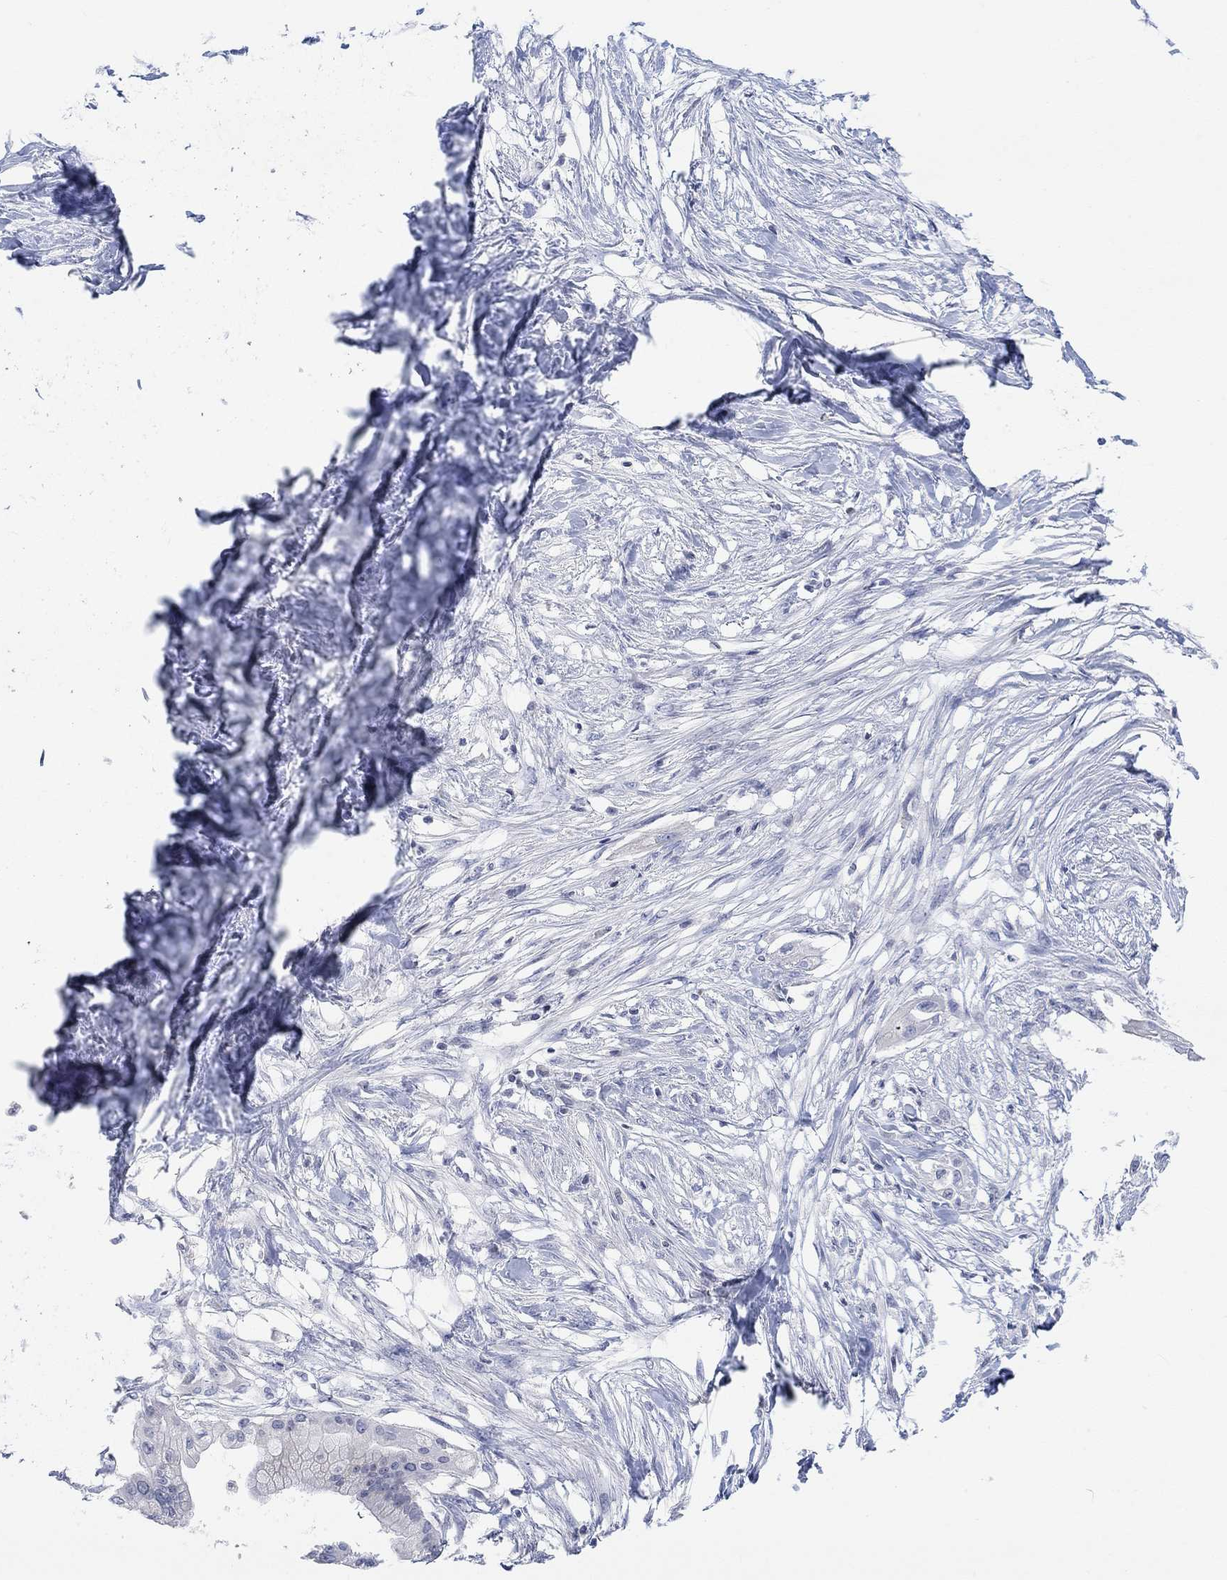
{"staining": {"intensity": "negative", "quantity": "none", "location": "none"}, "tissue": "pancreatic cancer", "cell_type": "Tumor cells", "image_type": "cancer", "snomed": [{"axis": "morphology", "description": "Normal tissue, NOS"}, {"axis": "morphology", "description": "Adenocarcinoma, NOS"}, {"axis": "topography", "description": "Pancreas"}], "caption": "Immunohistochemistry (IHC) histopathology image of human adenocarcinoma (pancreatic) stained for a protein (brown), which exhibits no expression in tumor cells.", "gene": "ATP6V1E2", "patient": {"sex": "female", "age": 58}}